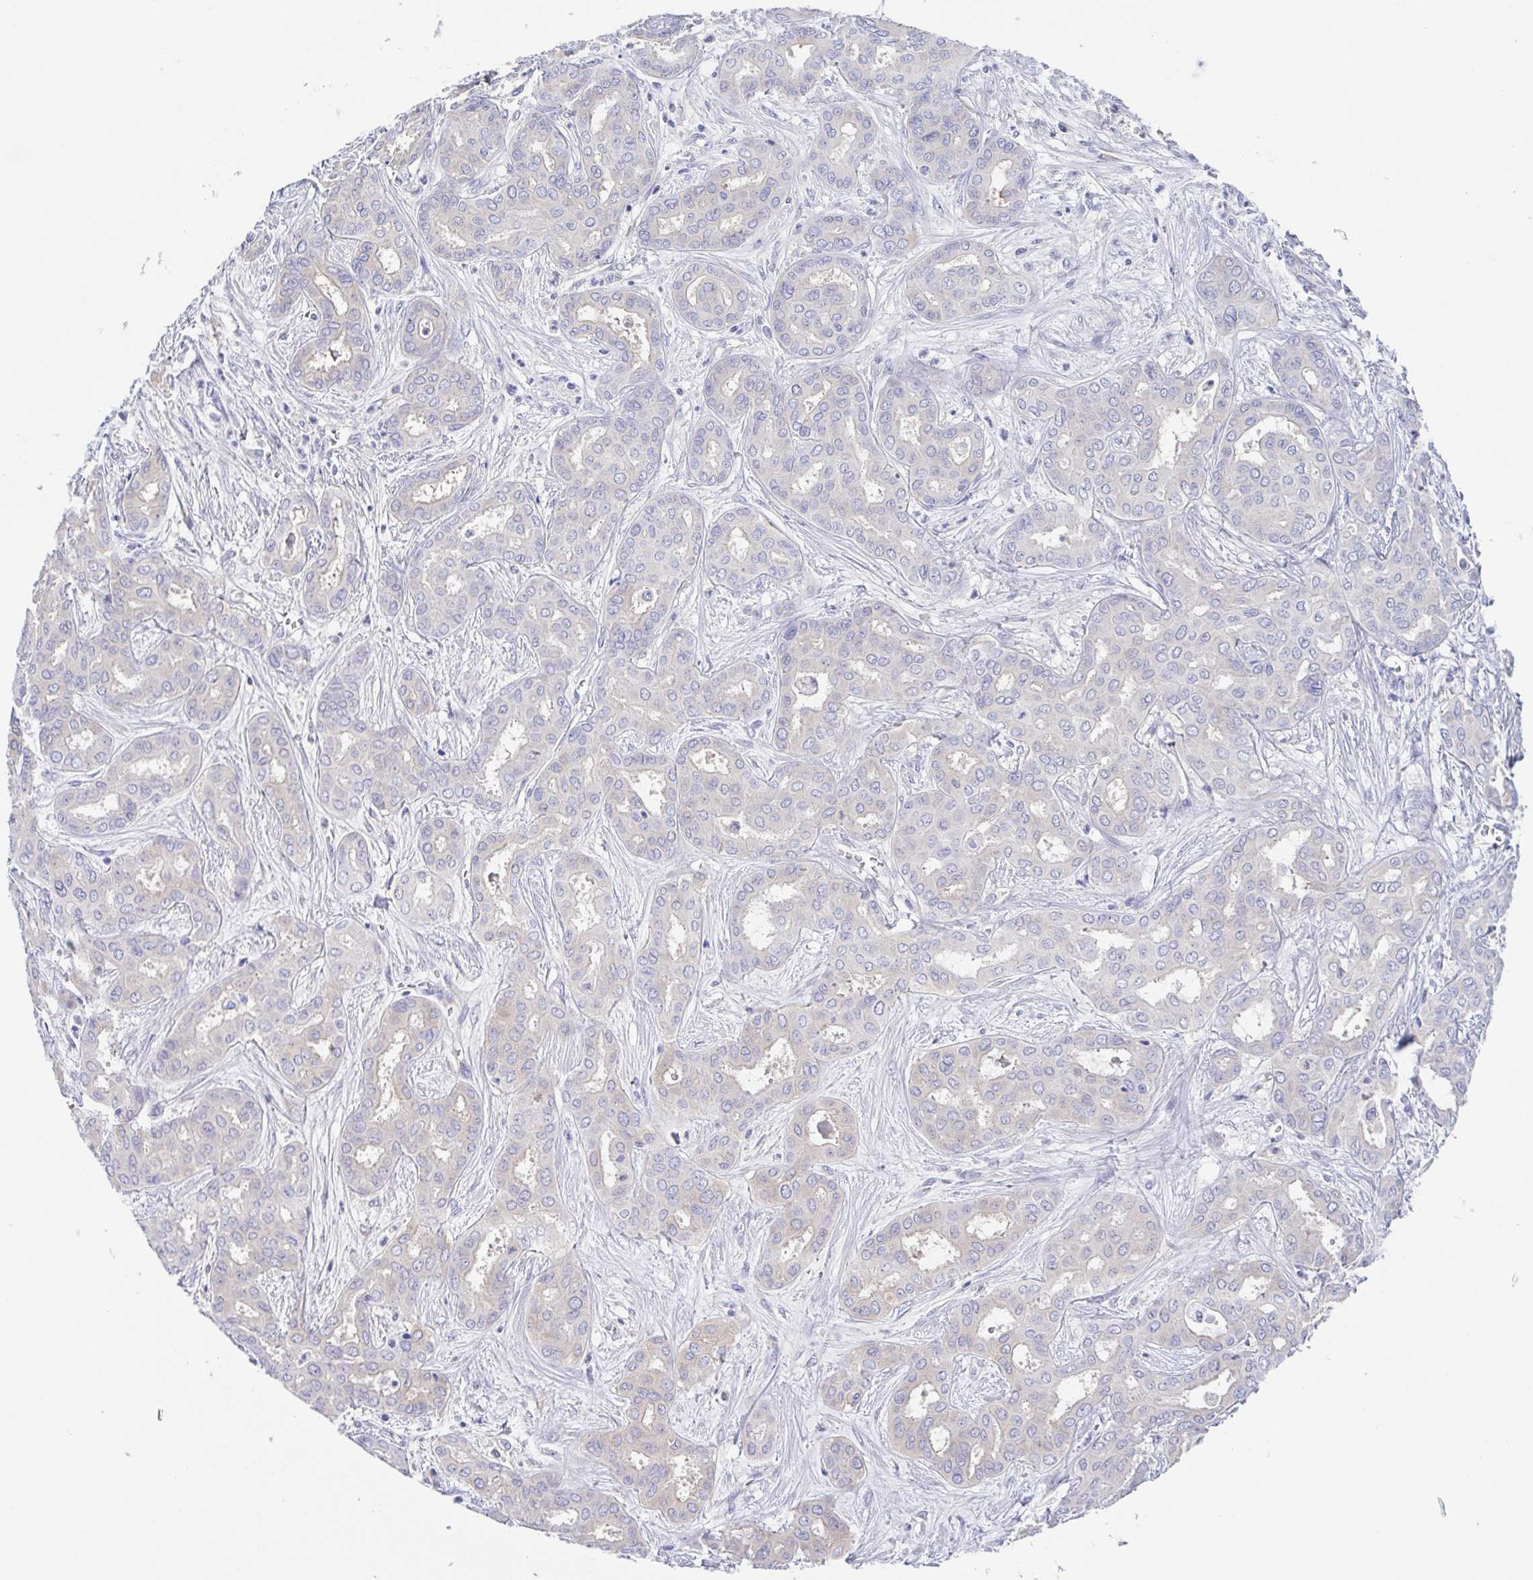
{"staining": {"intensity": "negative", "quantity": "none", "location": "none"}, "tissue": "liver cancer", "cell_type": "Tumor cells", "image_type": "cancer", "snomed": [{"axis": "morphology", "description": "Cholangiocarcinoma"}, {"axis": "topography", "description": "Liver"}], "caption": "Human liver cholangiocarcinoma stained for a protein using immunohistochemistry (IHC) exhibits no staining in tumor cells.", "gene": "A1BG", "patient": {"sex": "female", "age": 64}}